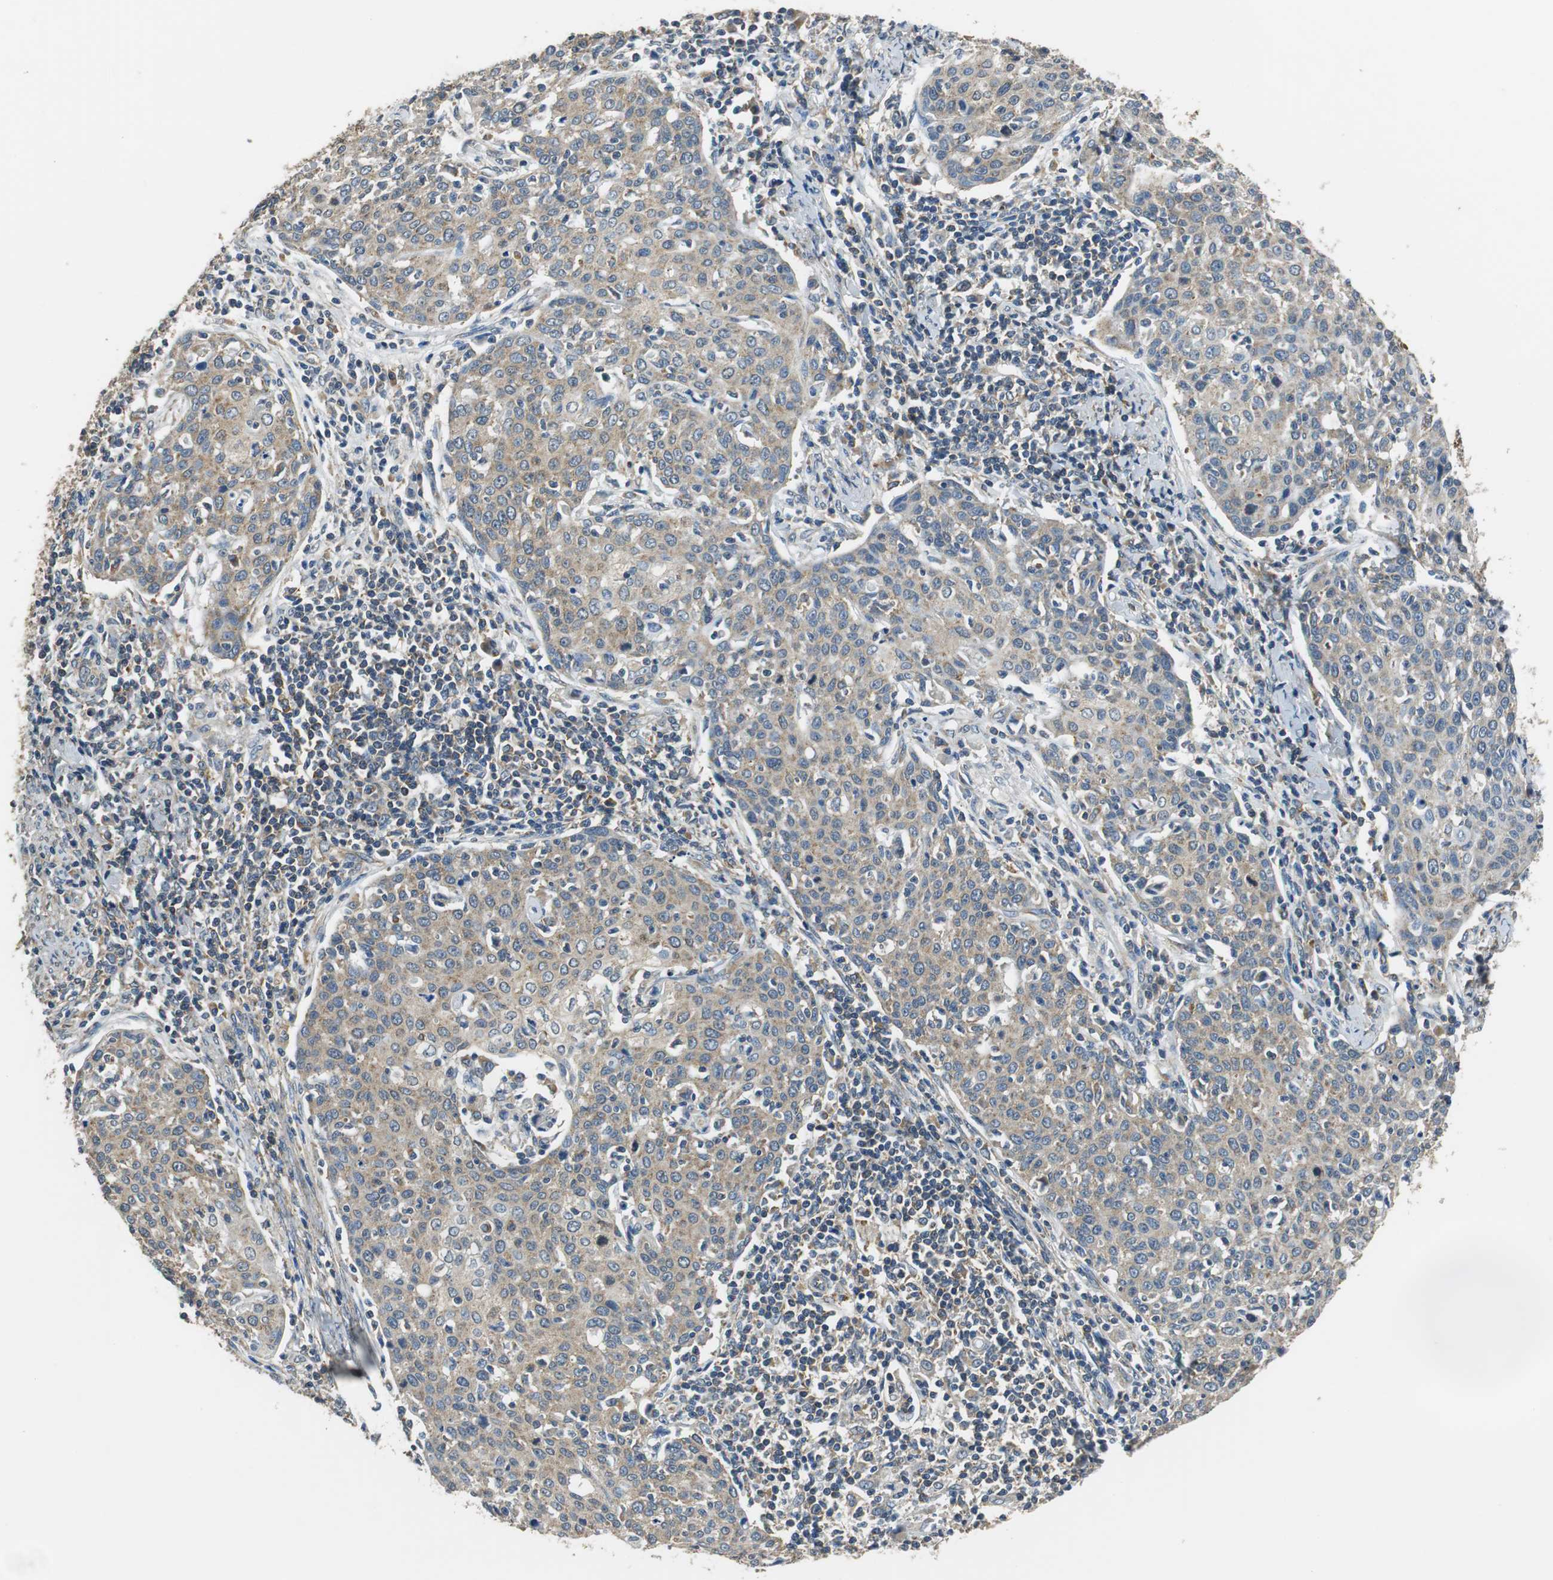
{"staining": {"intensity": "moderate", "quantity": ">75%", "location": "cytoplasmic/membranous"}, "tissue": "cervical cancer", "cell_type": "Tumor cells", "image_type": "cancer", "snomed": [{"axis": "morphology", "description": "Squamous cell carcinoma, NOS"}, {"axis": "topography", "description": "Cervix"}], "caption": "Cervical cancer stained for a protein (brown) exhibits moderate cytoplasmic/membranous positive expression in about >75% of tumor cells.", "gene": "CNOT3", "patient": {"sex": "female", "age": 38}}